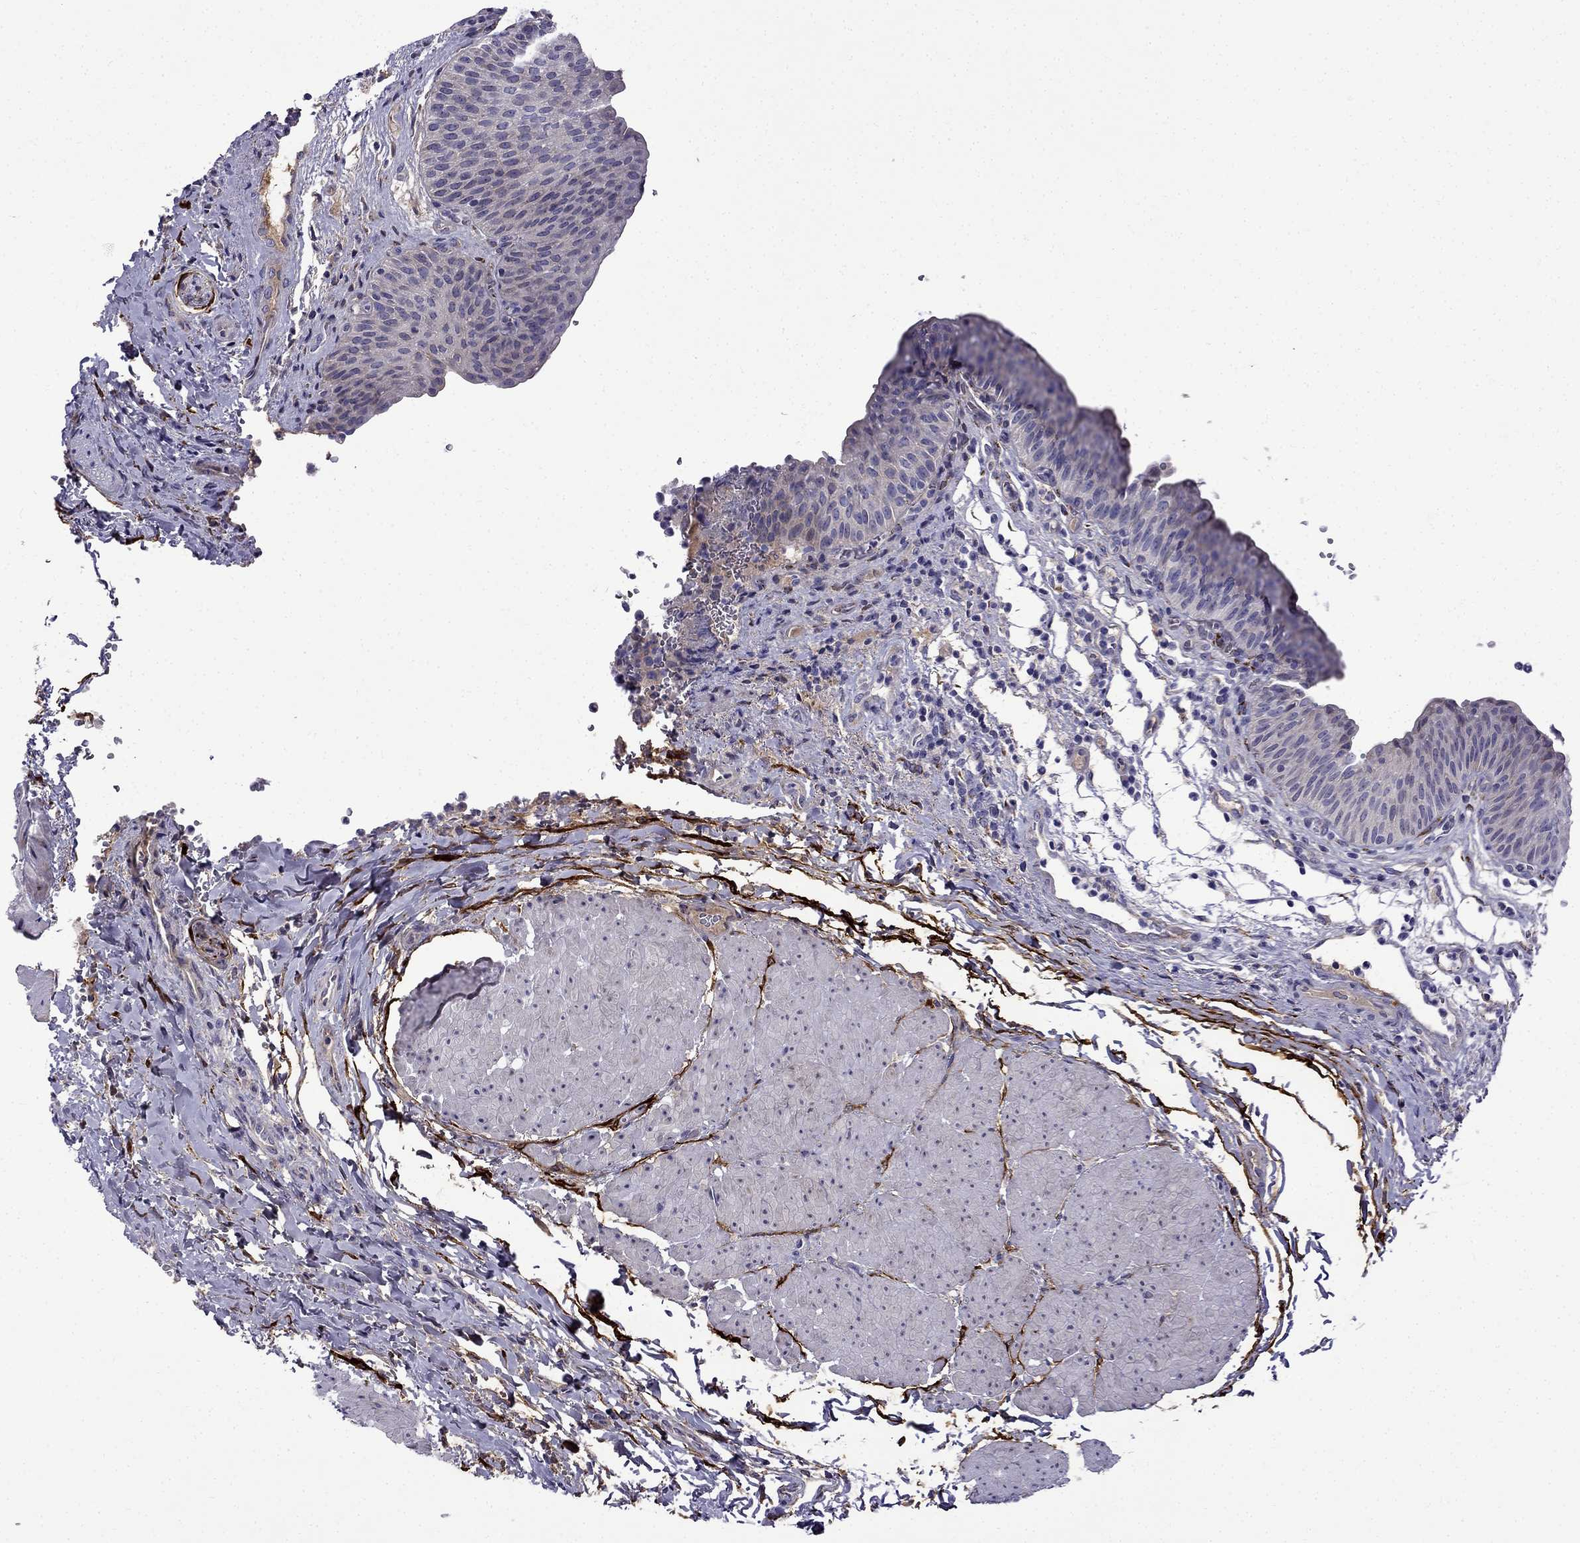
{"staining": {"intensity": "negative", "quantity": "none", "location": "none"}, "tissue": "urinary bladder", "cell_type": "Urothelial cells", "image_type": "normal", "snomed": [{"axis": "morphology", "description": "Normal tissue, NOS"}, {"axis": "topography", "description": "Urinary bladder"}], "caption": "This is an immunohistochemistry (IHC) micrograph of normal human urinary bladder. There is no expression in urothelial cells.", "gene": "PI16", "patient": {"sex": "male", "age": 66}}